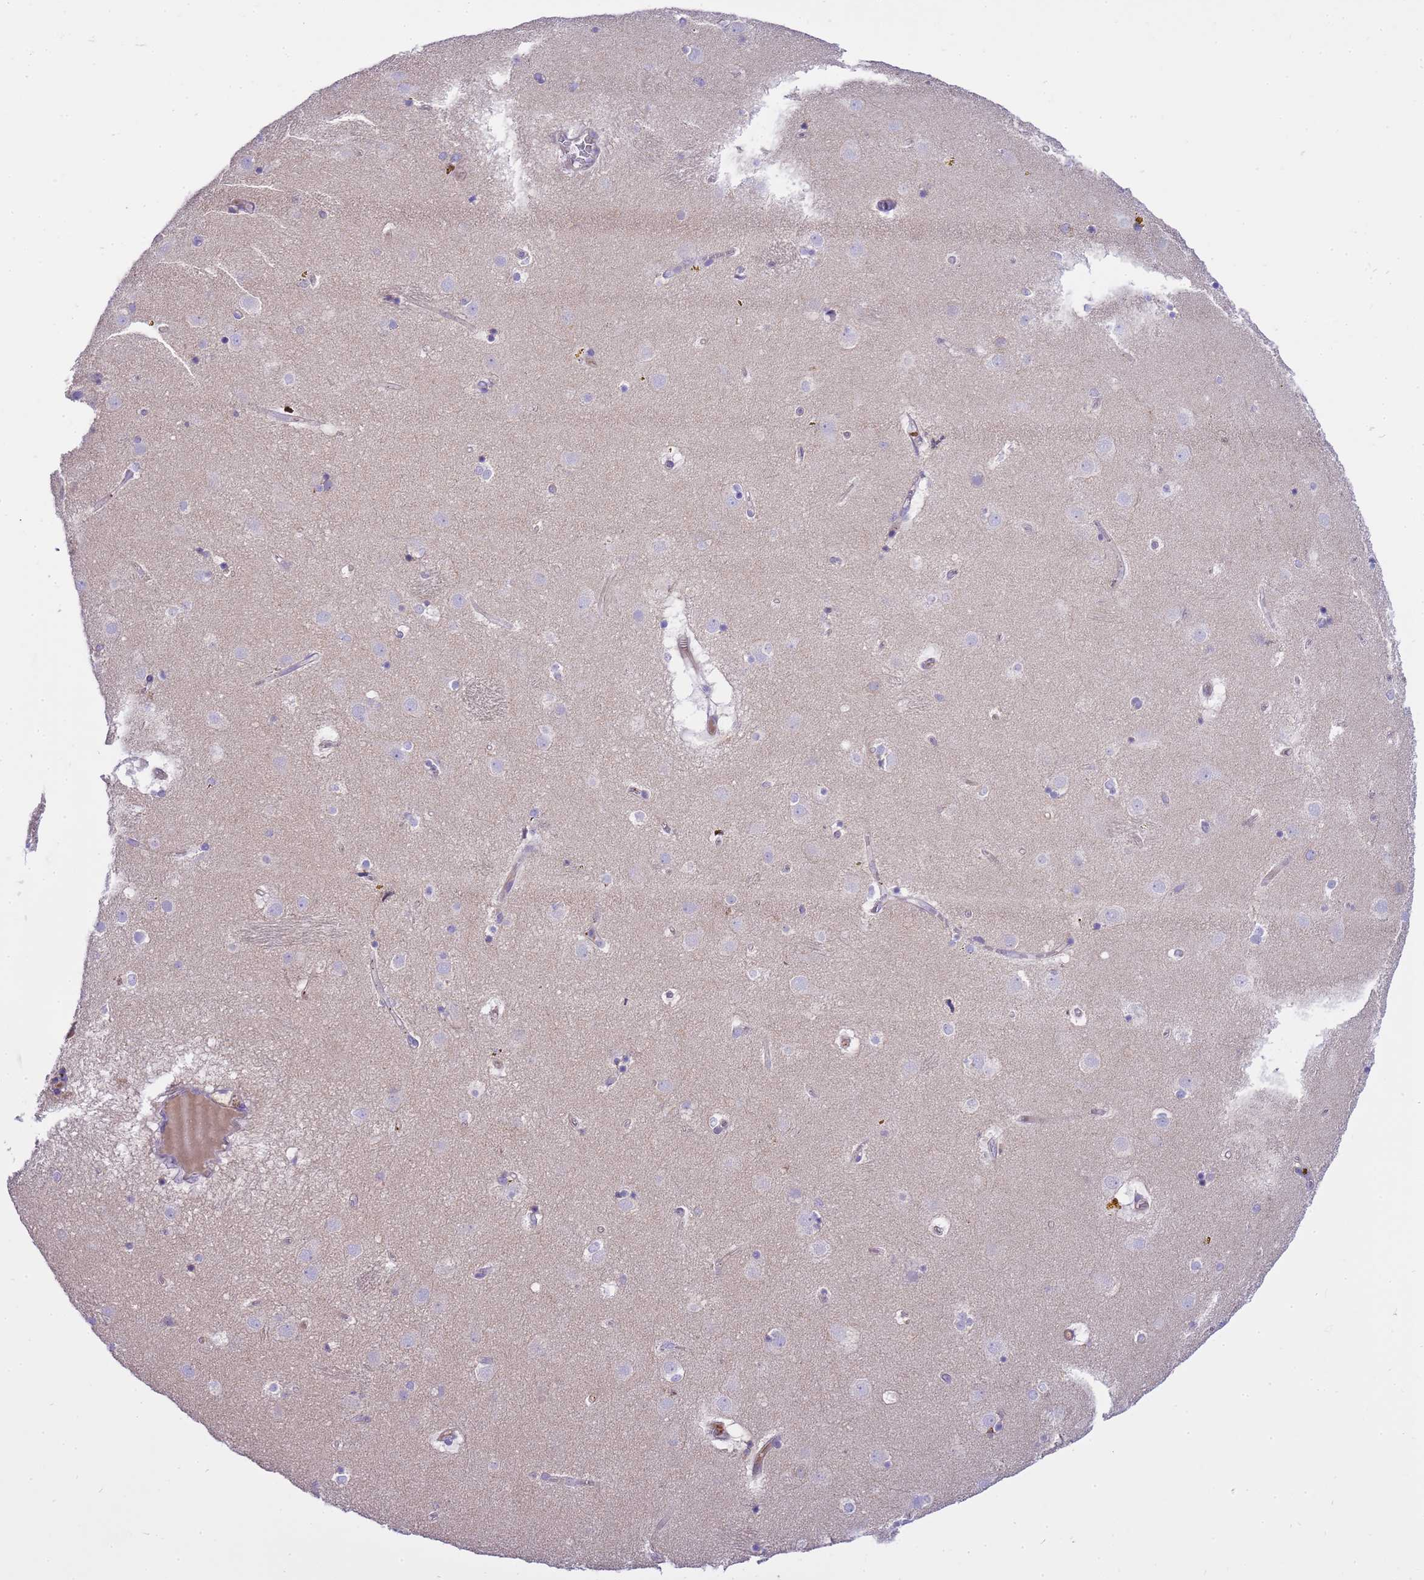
{"staining": {"intensity": "negative", "quantity": "none", "location": "none"}, "tissue": "caudate", "cell_type": "Glial cells", "image_type": "normal", "snomed": [{"axis": "morphology", "description": "Normal tissue, NOS"}, {"axis": "topography", "description": "Lateral ventricle wall"}], "caption": "Glial cells show no significant positivity in unremarkable caudate.", "gene": "RIPPLY2", "patient": {"sex": "male", "age": 70}}